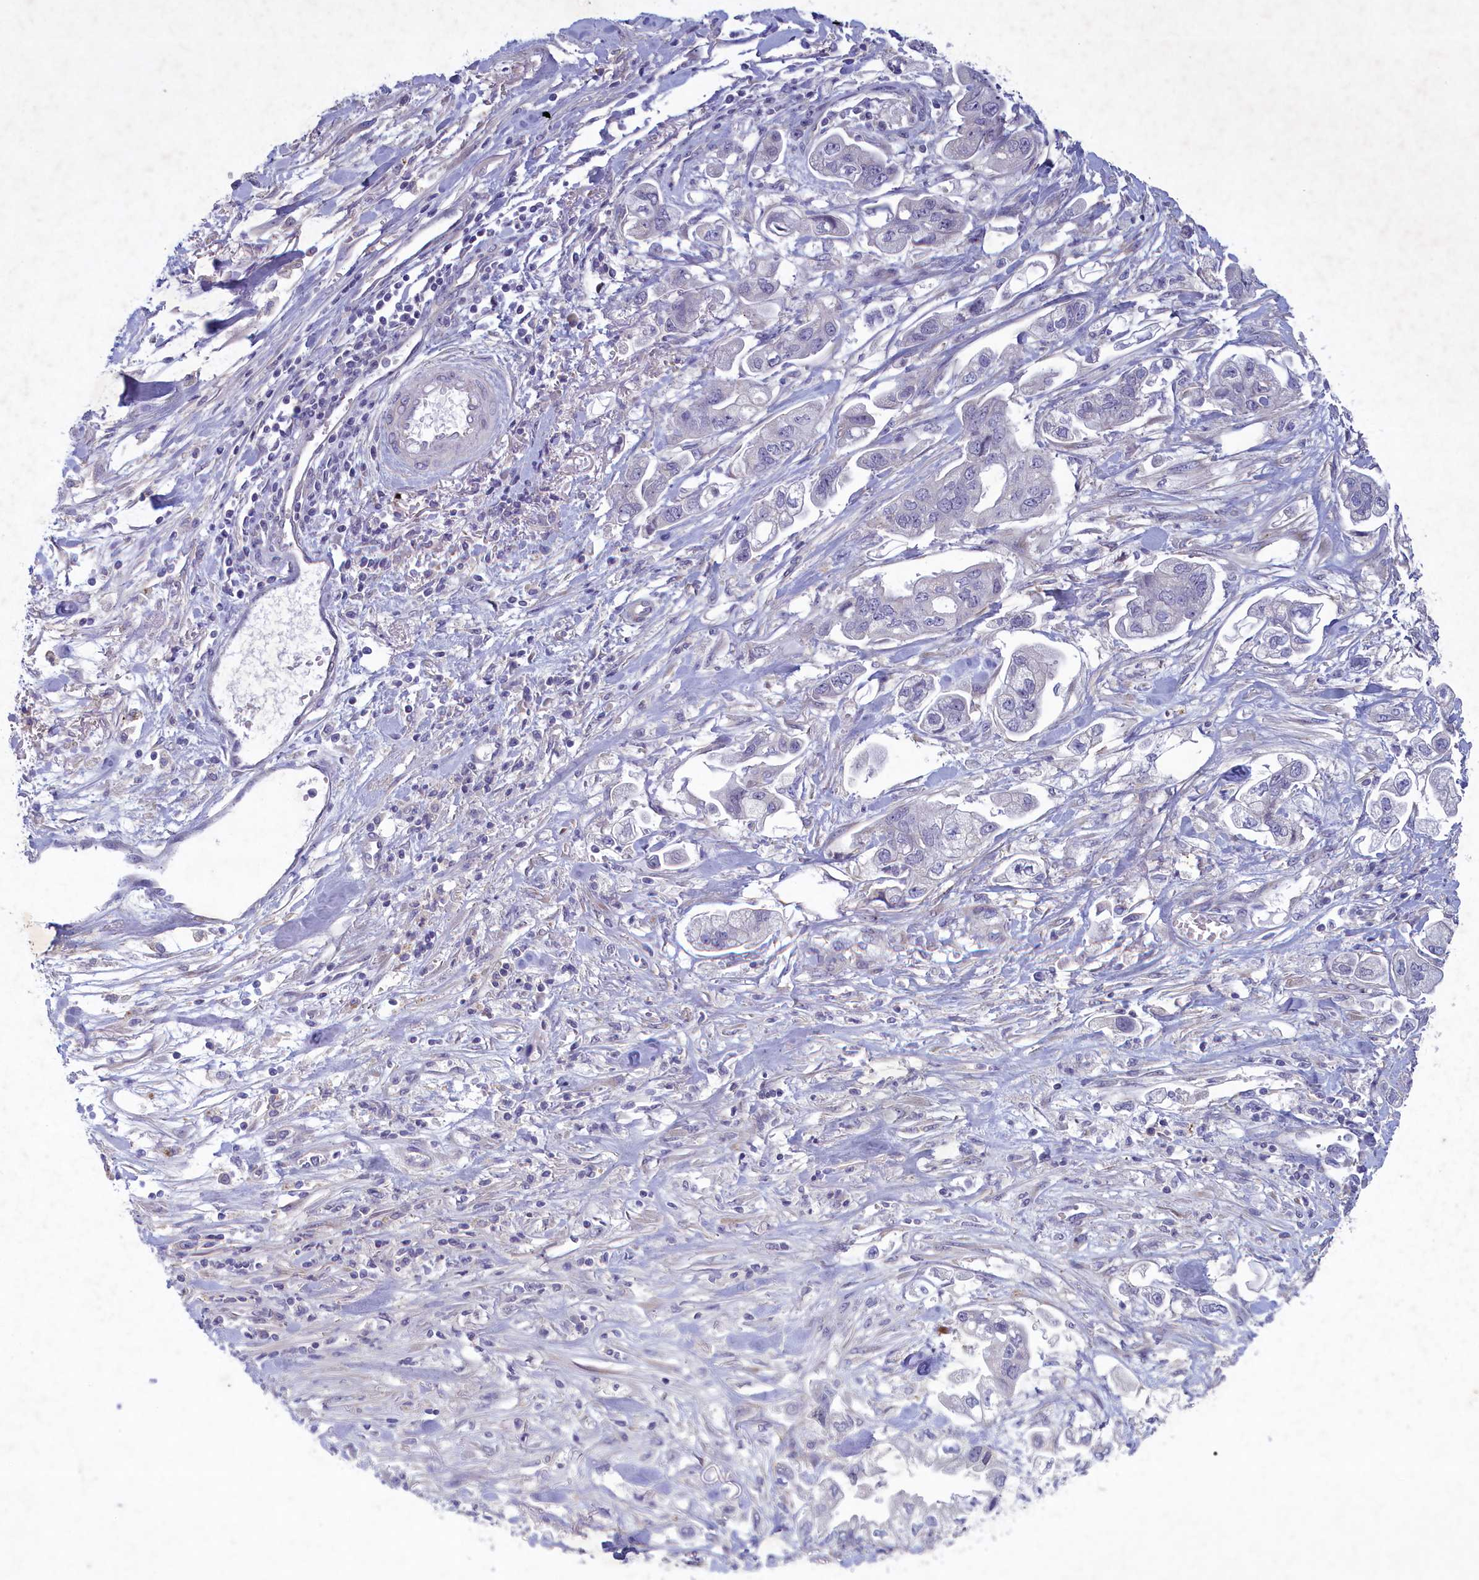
{"staining": {"intensity": "negative", "quantity": "none", "location": "none"}, "tissue": "stomach cancer", "cell_type": "Tumor cells", "image_type": "cancer", "snomed": [{"axis": "morphology", "description": "Adenocarcinoma, NOS"}, {"axis": "topography", "description": "Stomach"}], "caption": "Immunohistochemistry image of adenocarcinoma (stomach) stained for a protein (brown), which exhibits no positivity in tumor cells.", "gene": "PLEKHG6", "patient": {"sex": "male", "age": 62}}